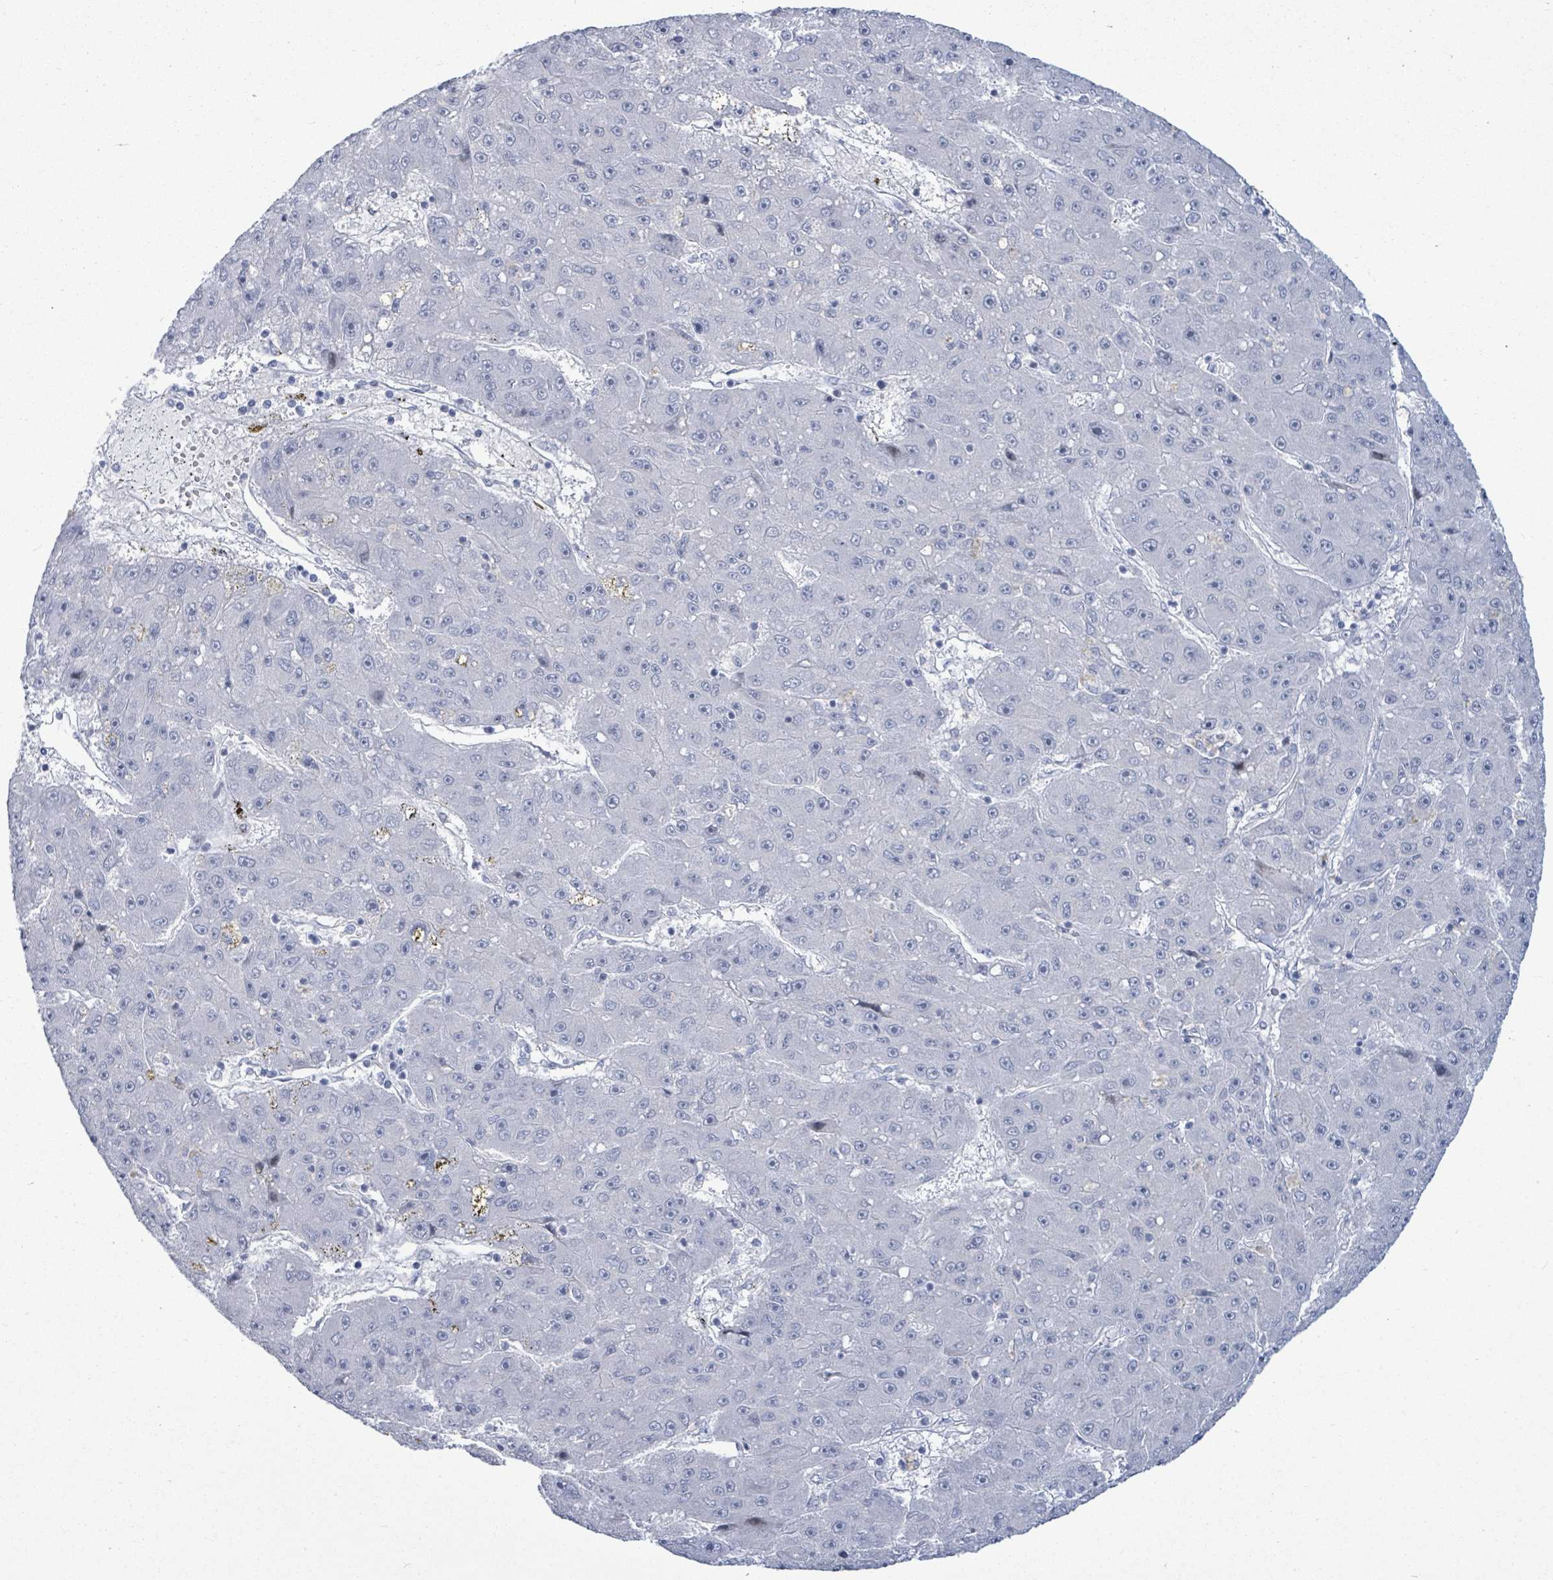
{"staining": {"intensity": "negative", "quantity": "none", "location": "none"}, "tissue": "liver cancer", "cell_type": "Tumor cells", "image_type": "cancer", "snomed": [{"axis": "morphology", "description": "Carcinoma, Hepatocellular, NOS"}, {"axis": "topography", "description": "Liver"}], "caption": "Immunohistochemistry (IHC) photomicrograph of human liver cancer stained for a protein (brown), which exhibits no positivity in tumor cells.", "gene": "MALL", "patient": {"sex": "male", "age": 67}}